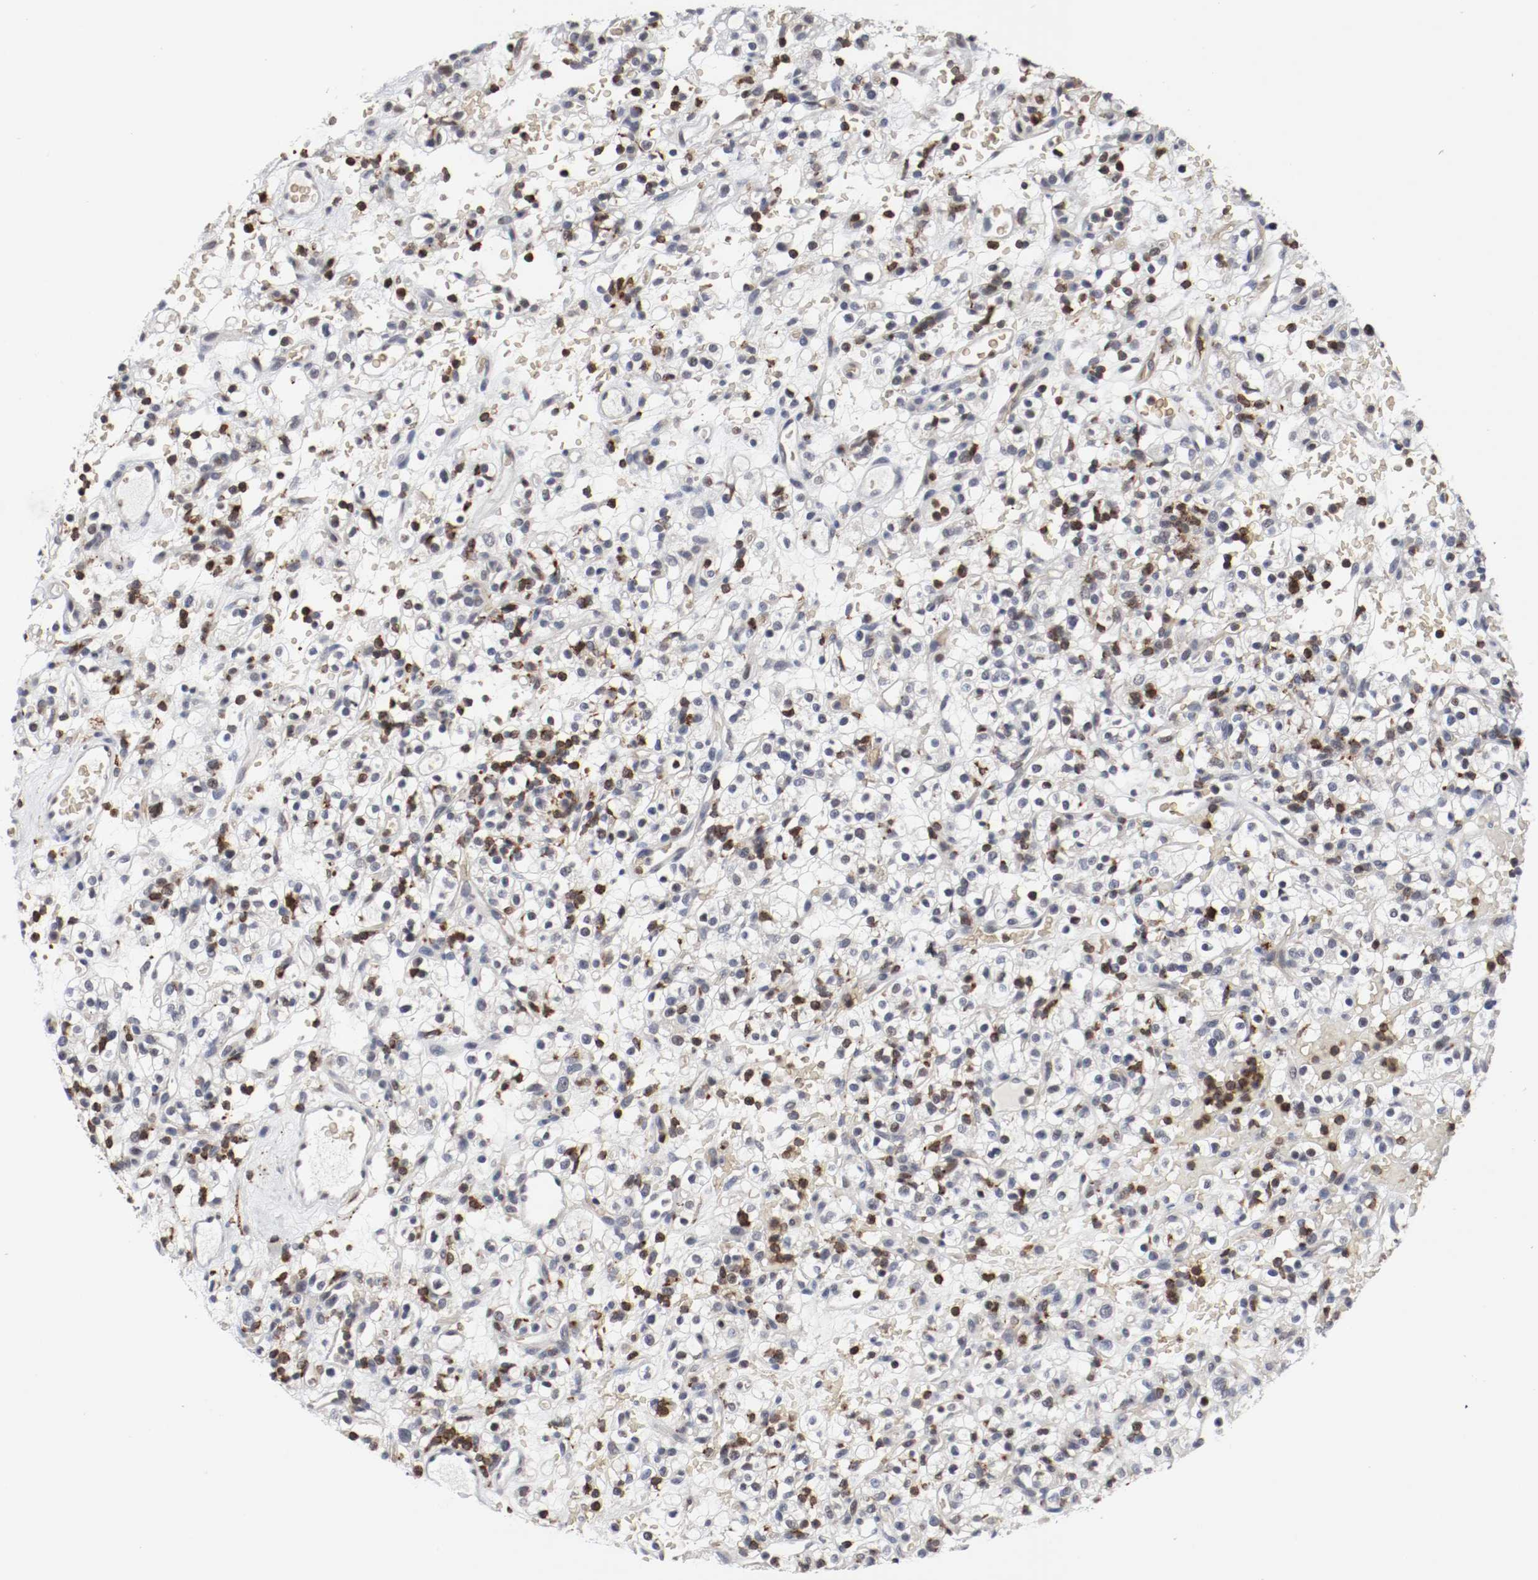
{"staining": {"intensity": "negative", "quantity": "none", "location": "none"}, "tissue": "renal cancer", "cell_type": "Tumor cells", "image_type": "cancer", "snomed": [{"axis": "morphology", "description": "Normal tissue, NOS"}, {"axis": "morphology", "description": "Adenocarcinoma, NOS"}, {"axis": "topography", "description": "Kidney"}], "caption": "Image shows no protein positivity in tumor cells of renal cancer tissue.", "gene": "JUND", "patient": {"sex": "female", "age": 72}}